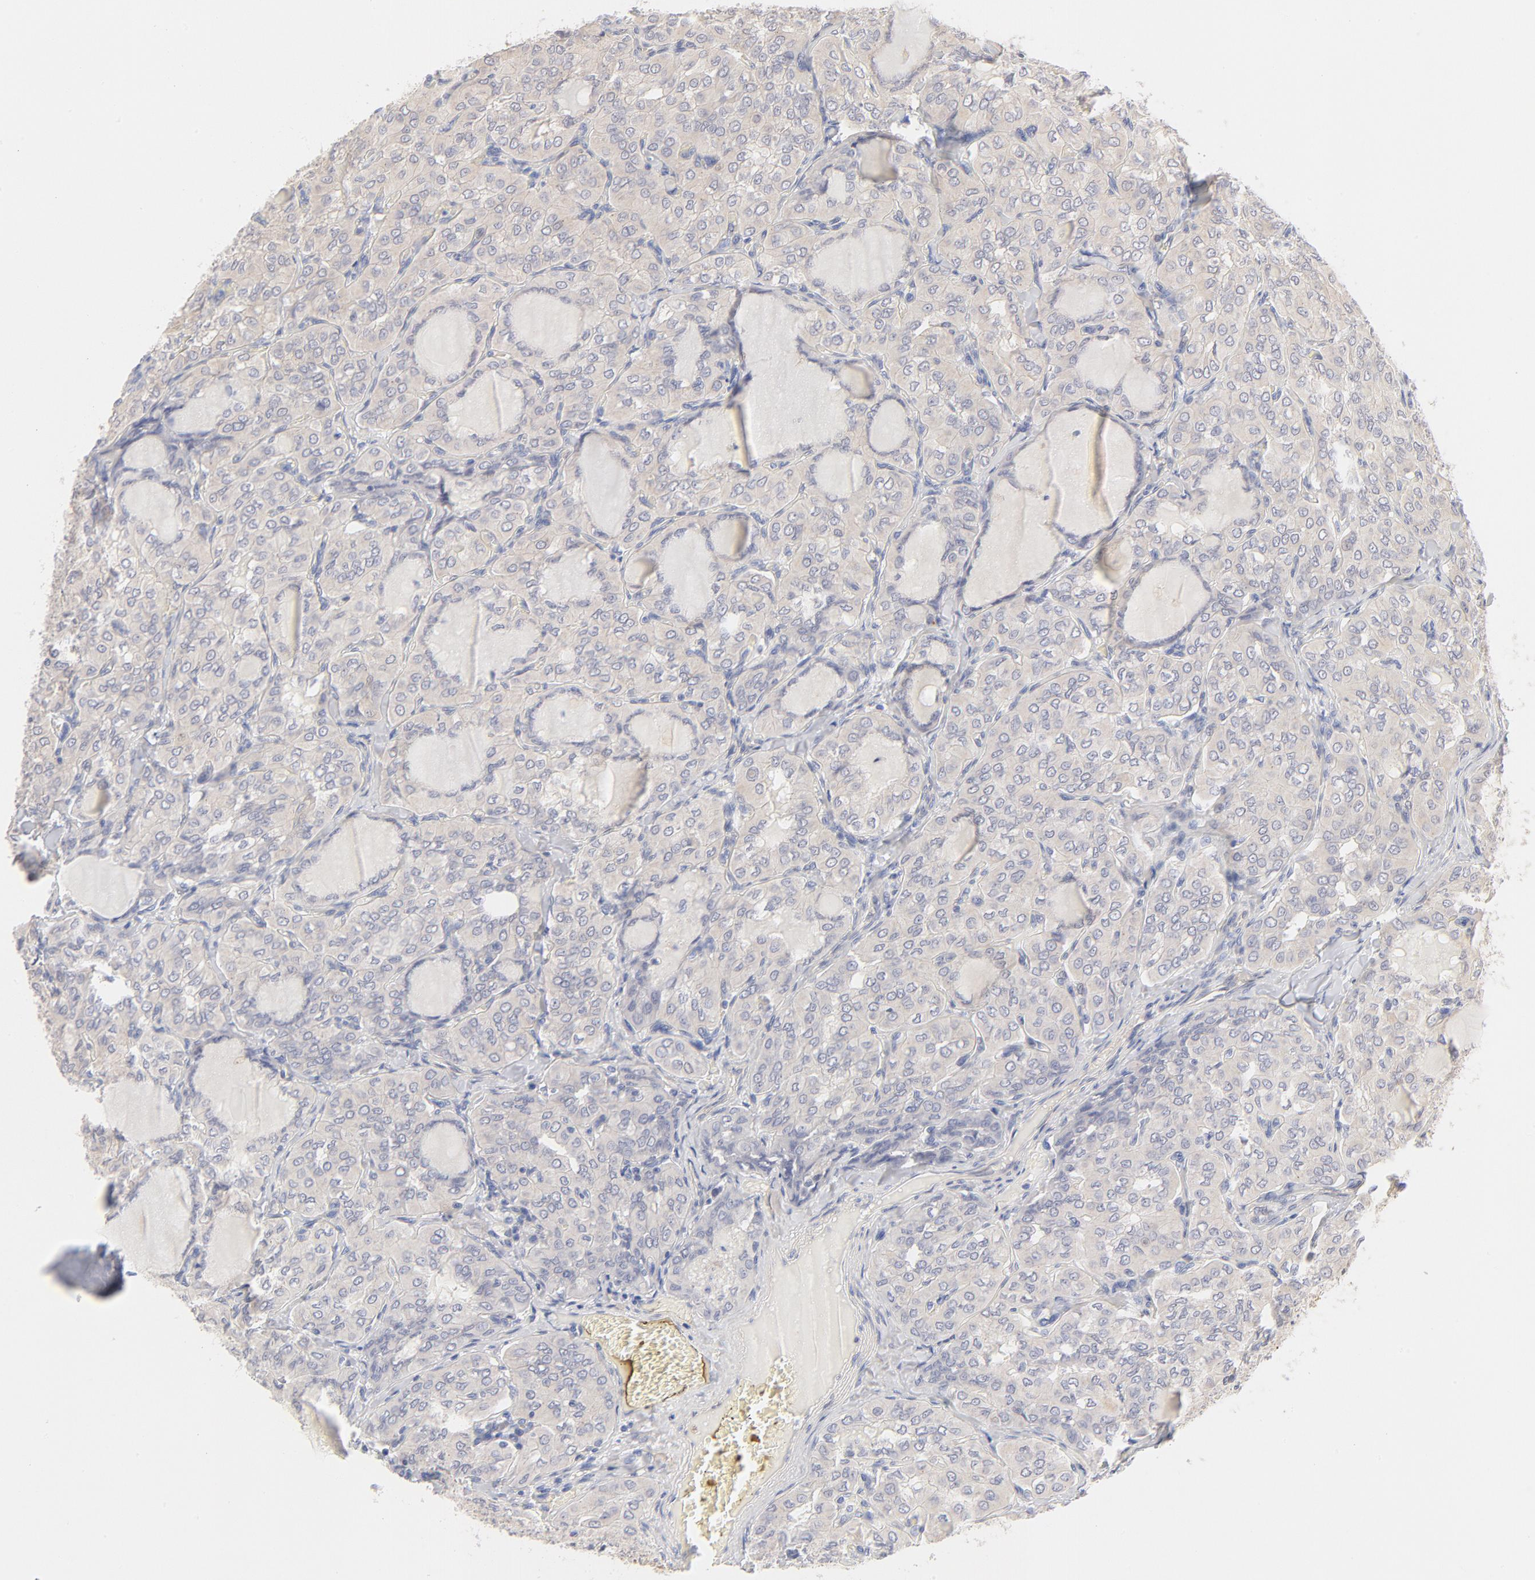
{"staining": {"intensity": "negative", "quantity": "none", "location": "none"}, "tissue": "thyroid cancer", "cell_type": "Tumor cells", "image_type": "cancer", "snomed": [{"axis": "morphology", "description": "Papillary adenocarcinoma, NOS"}, {"axis": "topography", "description": "Thyroid gland"}], "caption": "Immunohistochemistry of human thyroid papillary adenocarcinoma shows no positivity in tumor cells.", "gene": "NKX2-2", "patient": {"sex": "male", "age": 20}}